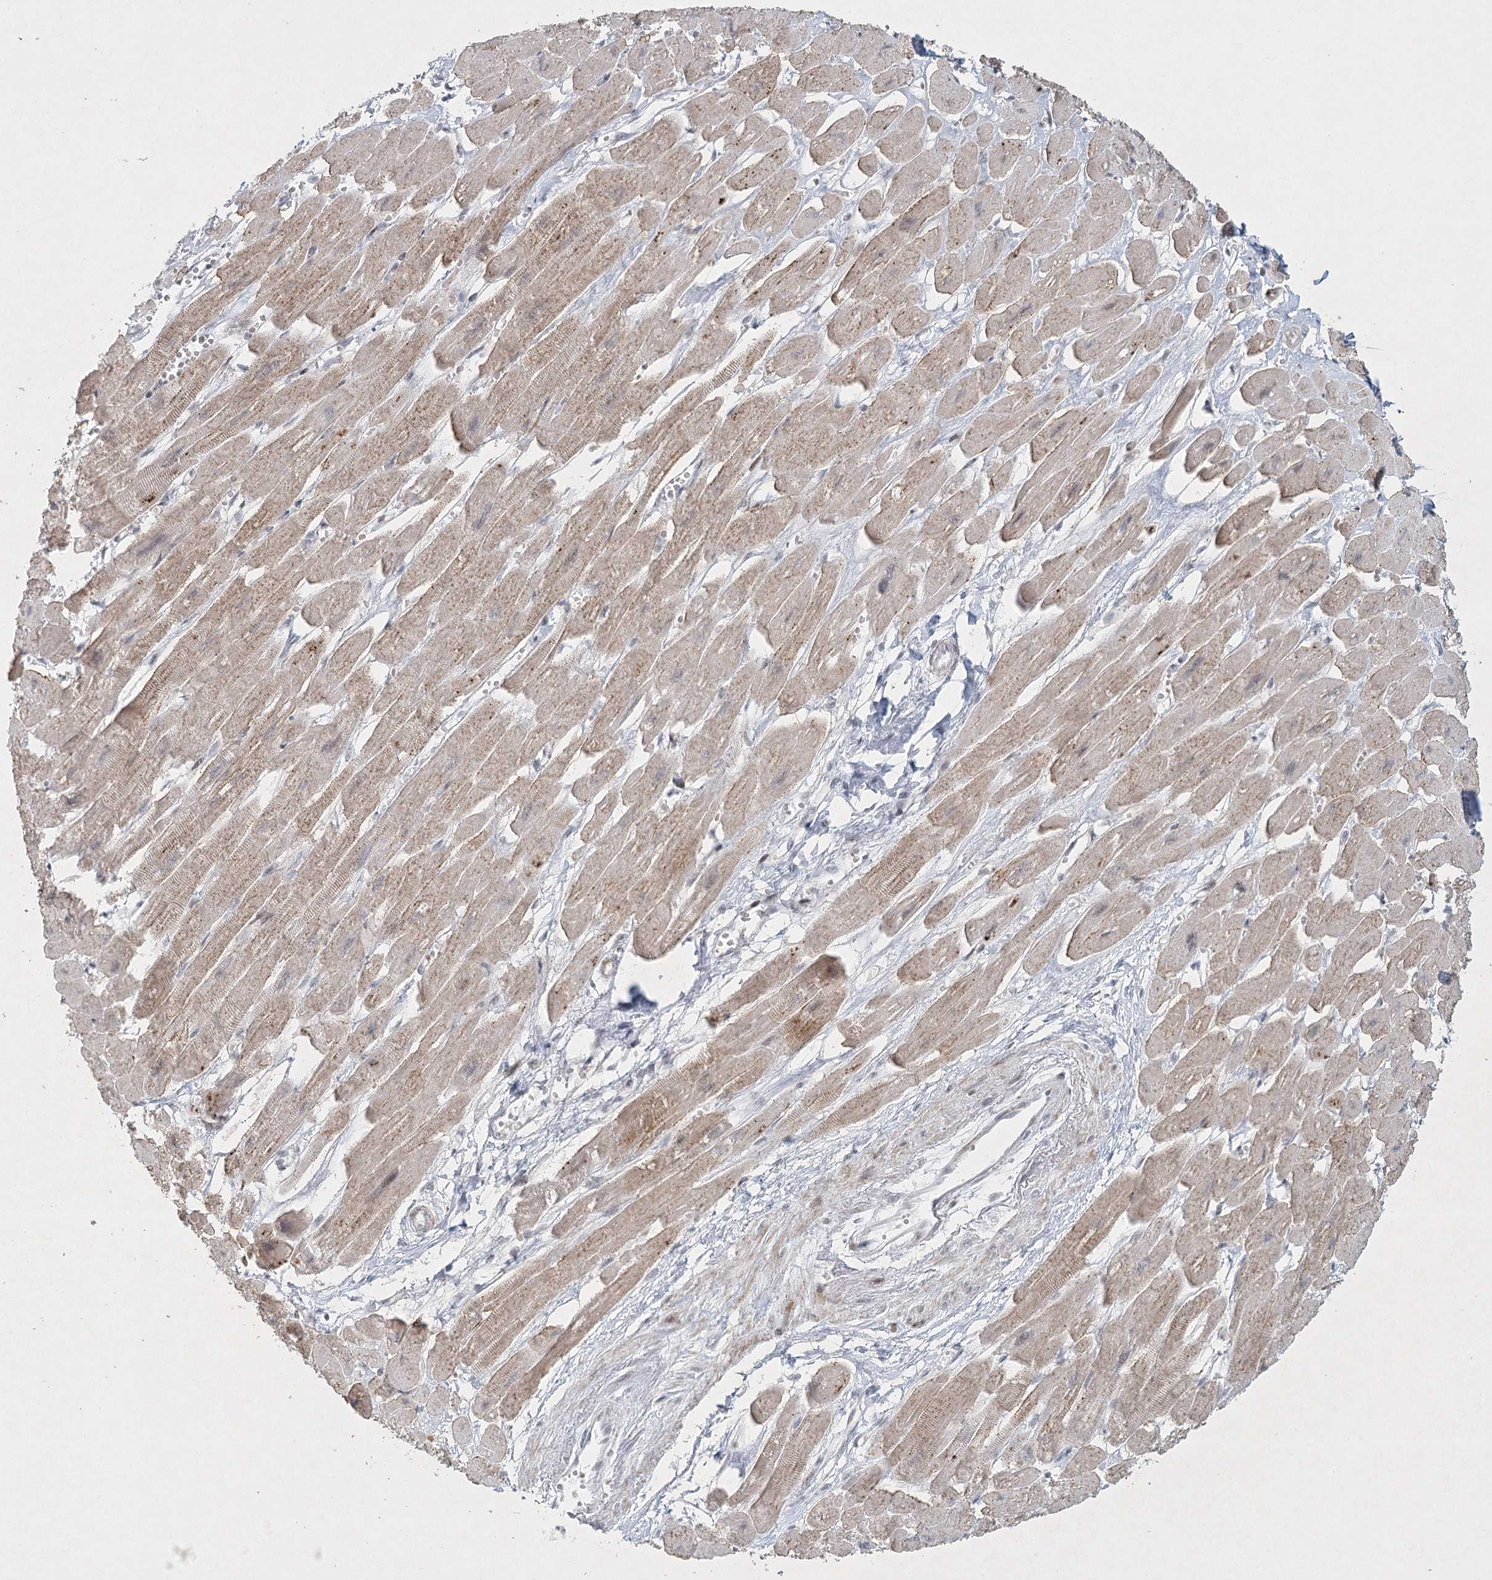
{"staining": {"intensity": "weak", "quantity": ">75%", "location": "cytoplasmic/membranous,nuclear"}, "tissue": "heart muscle", "cell_type": "Cardiomyocytes", "image_type": "normal", "snomed": [{"axis": "morphology", "description": "Normal tissue, NOS"}, {"axis": "topography", "description": "Heart"}], "caption": "Immunohistochemical staining of normal human heart muscle exhibits >75% levels of weak cytoplasmic/membranous,nuclear protein staining in approximately >75% of cardiomyocytes.", "gene": "U2SURP", "patient": {"sex": "female", "age": 54}}